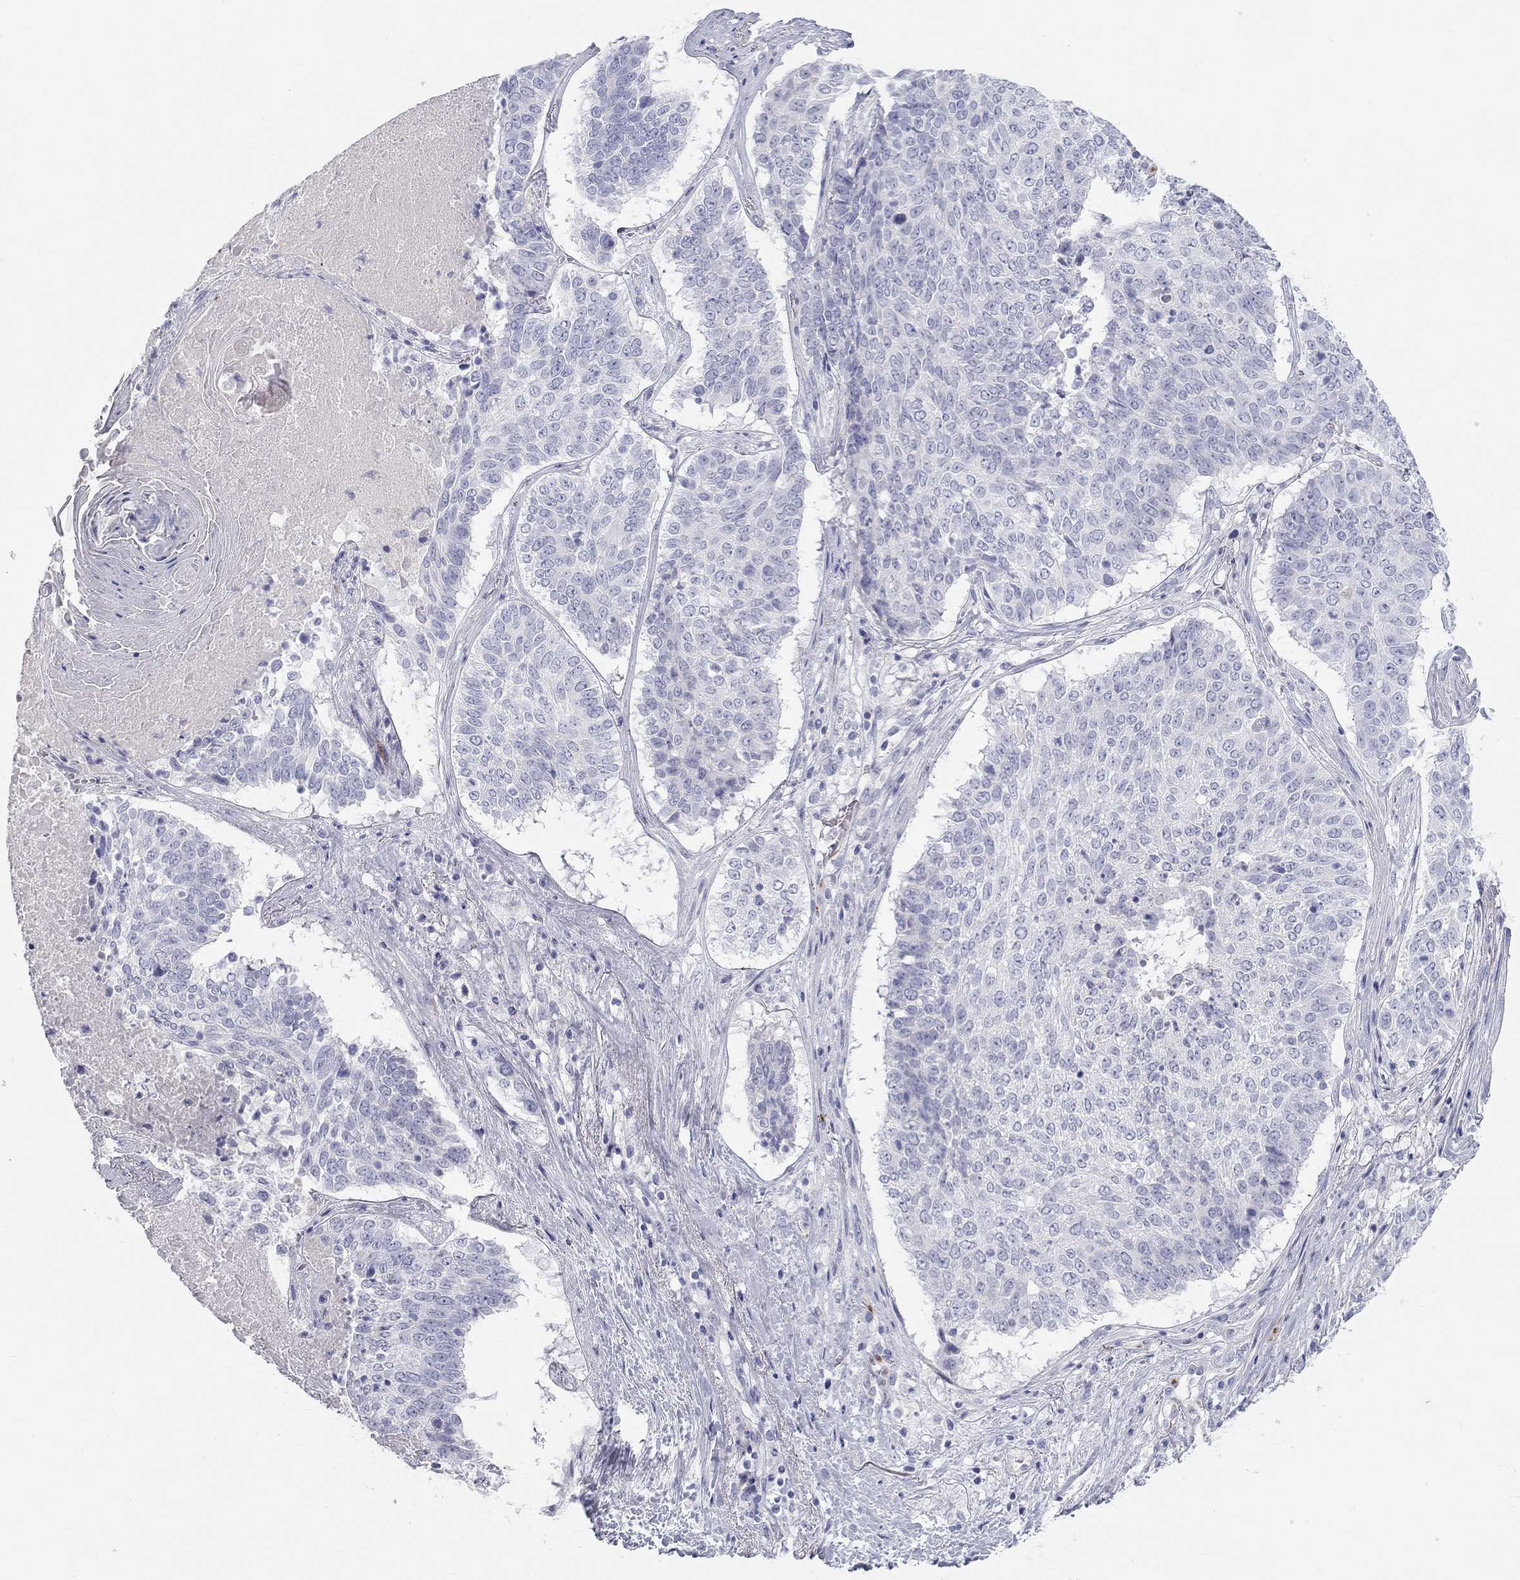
{"staining": {"intensity": "negative", "quantity": "none", "location": "none"}, "tissue": "lung cancer", "cell_type": "Tumor cells", "image_type": "cancer", "snomed": [{"axis": "morphology", "description": "Squamous cell carcinoma, NOS"}, {"axis": "topography", "description": "Lung"}], "caption": "Human lung cancer stained for a protein using immunohistochemistry (IHC) displays no expression in tumor cells.", "gene": "PCDHGC5", "patient": {"sex": "male", "age": 64}}